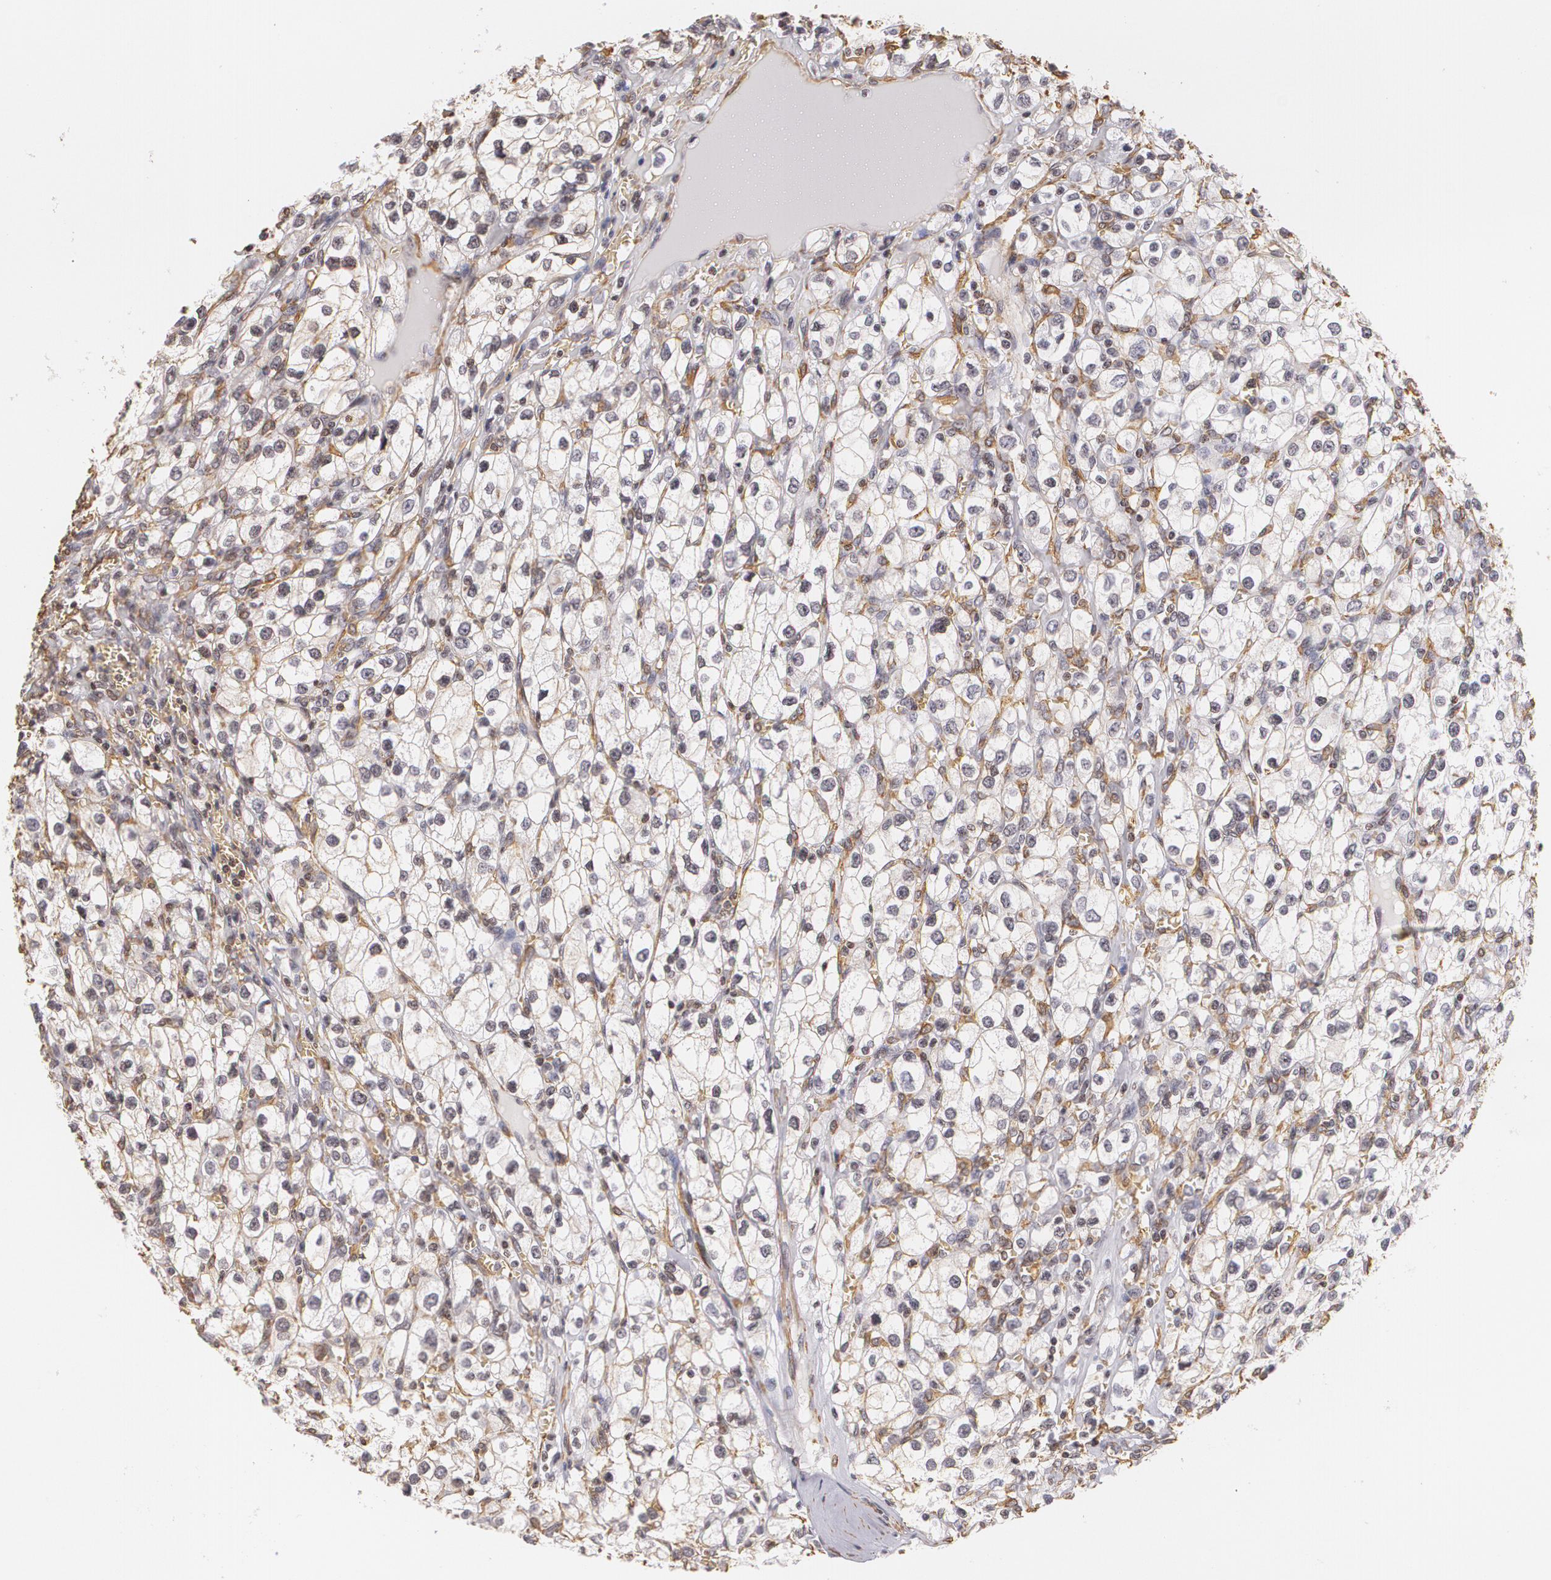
{"staining": {"intensity": "weak", "quantity": "25%-75%", "location": "cytoplasmic/membranous"}, "tissue": "renal cancer", "cell_type": "Tumor cells", "image_type": "cancer", "snomed": [{"axis": "morphology", "description": "Adenocarcinoma, NOS"}, {"axis": "topography", "description": "Kidney"}], "caption": "The image exhibits a brown stain indicating the presence of a protein in the cytoplasmic/membranous of tumor cells in renal cancer.", "gene": "VAMP1", "patient": {"sex": "female", "age": 62}}